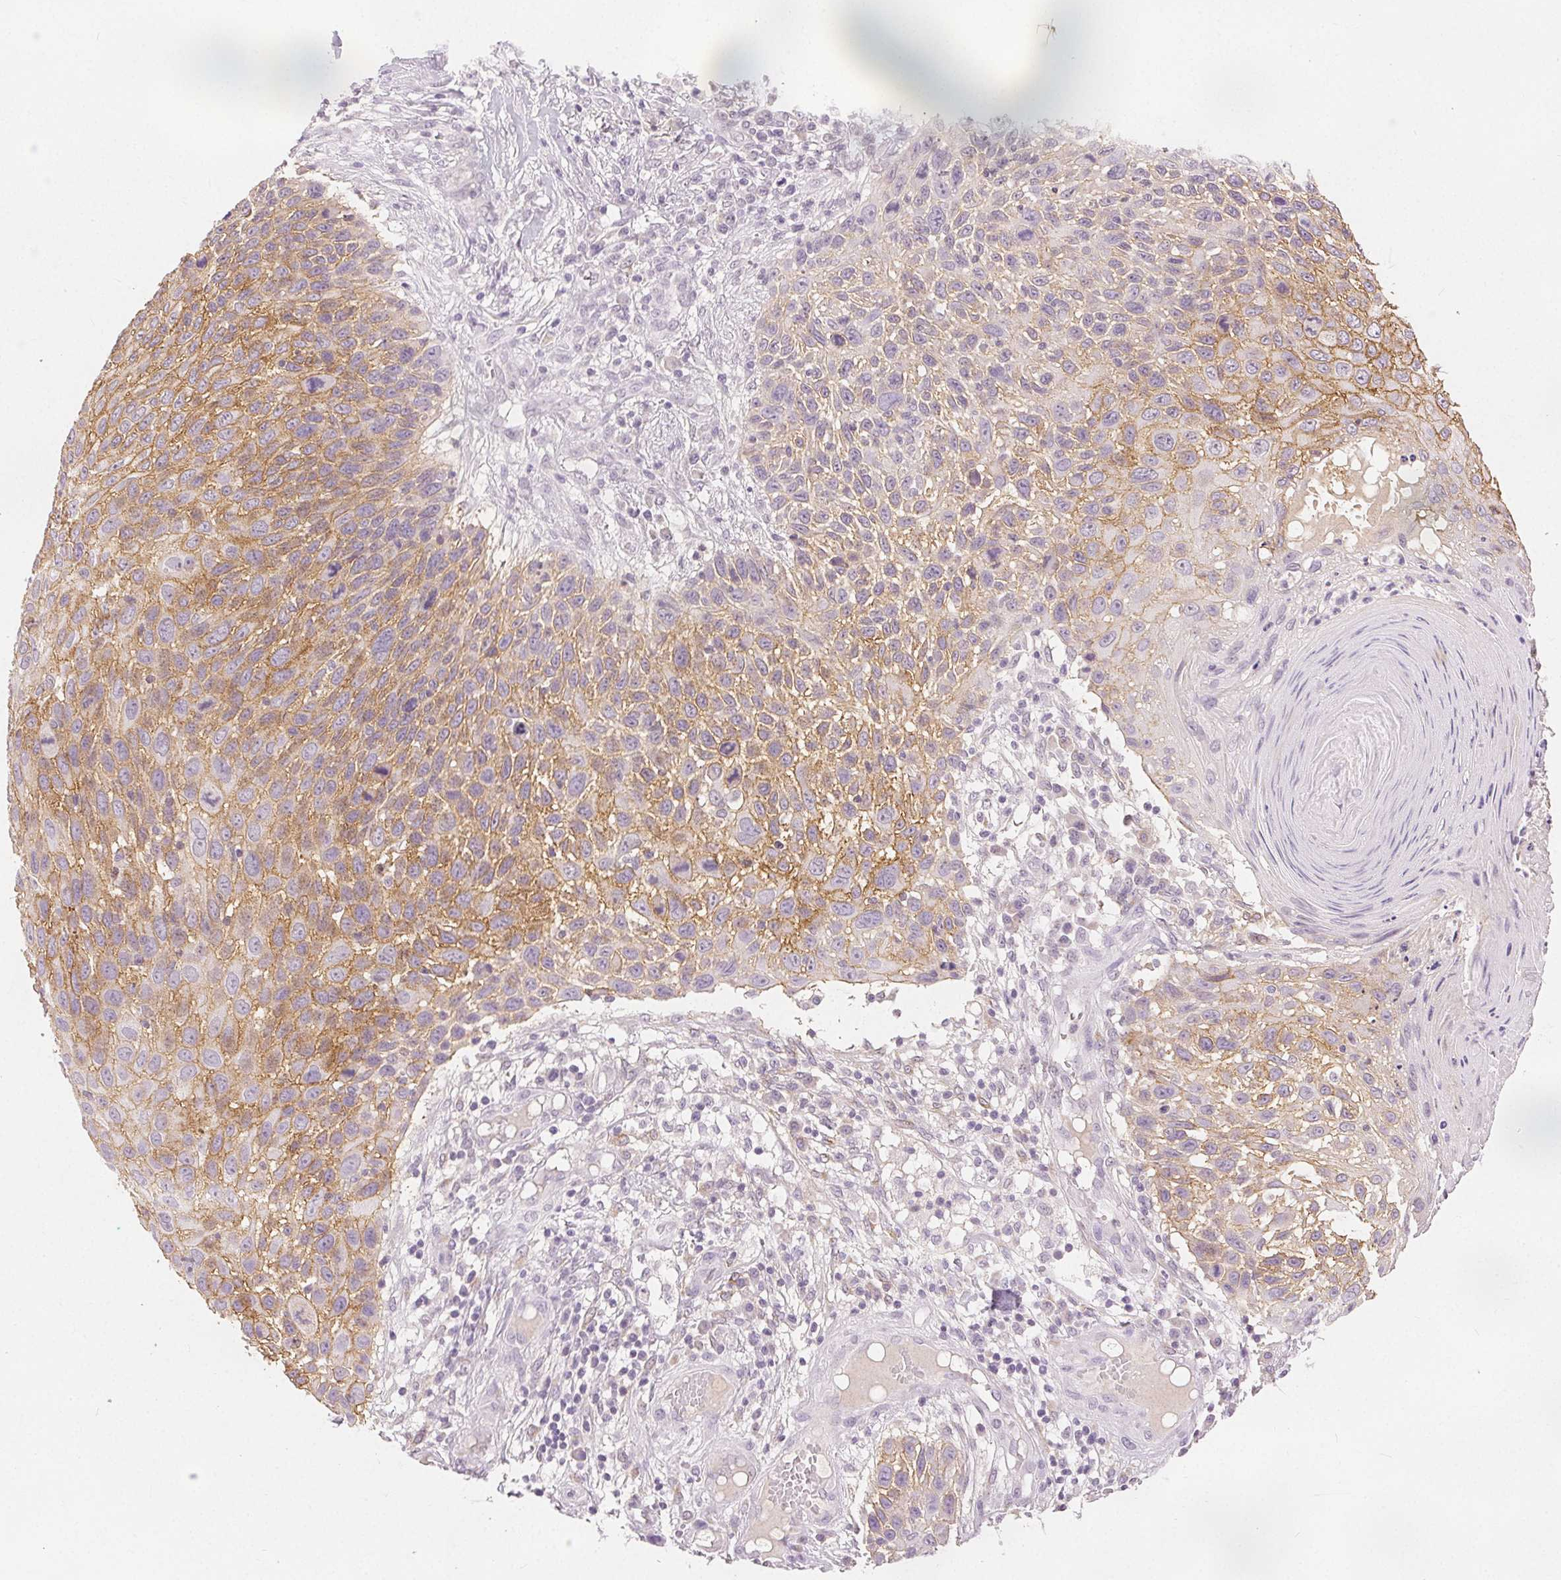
{"staining": {"intensity": "moderate", "quantity": "25%-75%", "location": "cytoplasmic/membranous"}, "tissue": "skin cancer", "cell_type": "Tumor cells", "image_type": "cancer", "snomed": [{"axis": "morphology", "description": "Squamous cell carcinoma, NOS"}, {"axis": "topography", "description": "Skin"}], "caption": "Immunohistochemical staining of skin cancer reveals medium levels of moderate cytoplasmic/membranous protein positivity in approximately 25%-75% of tumor cells.", "gene": "CA12", "patient": {"sex": "male", "age": 92}}